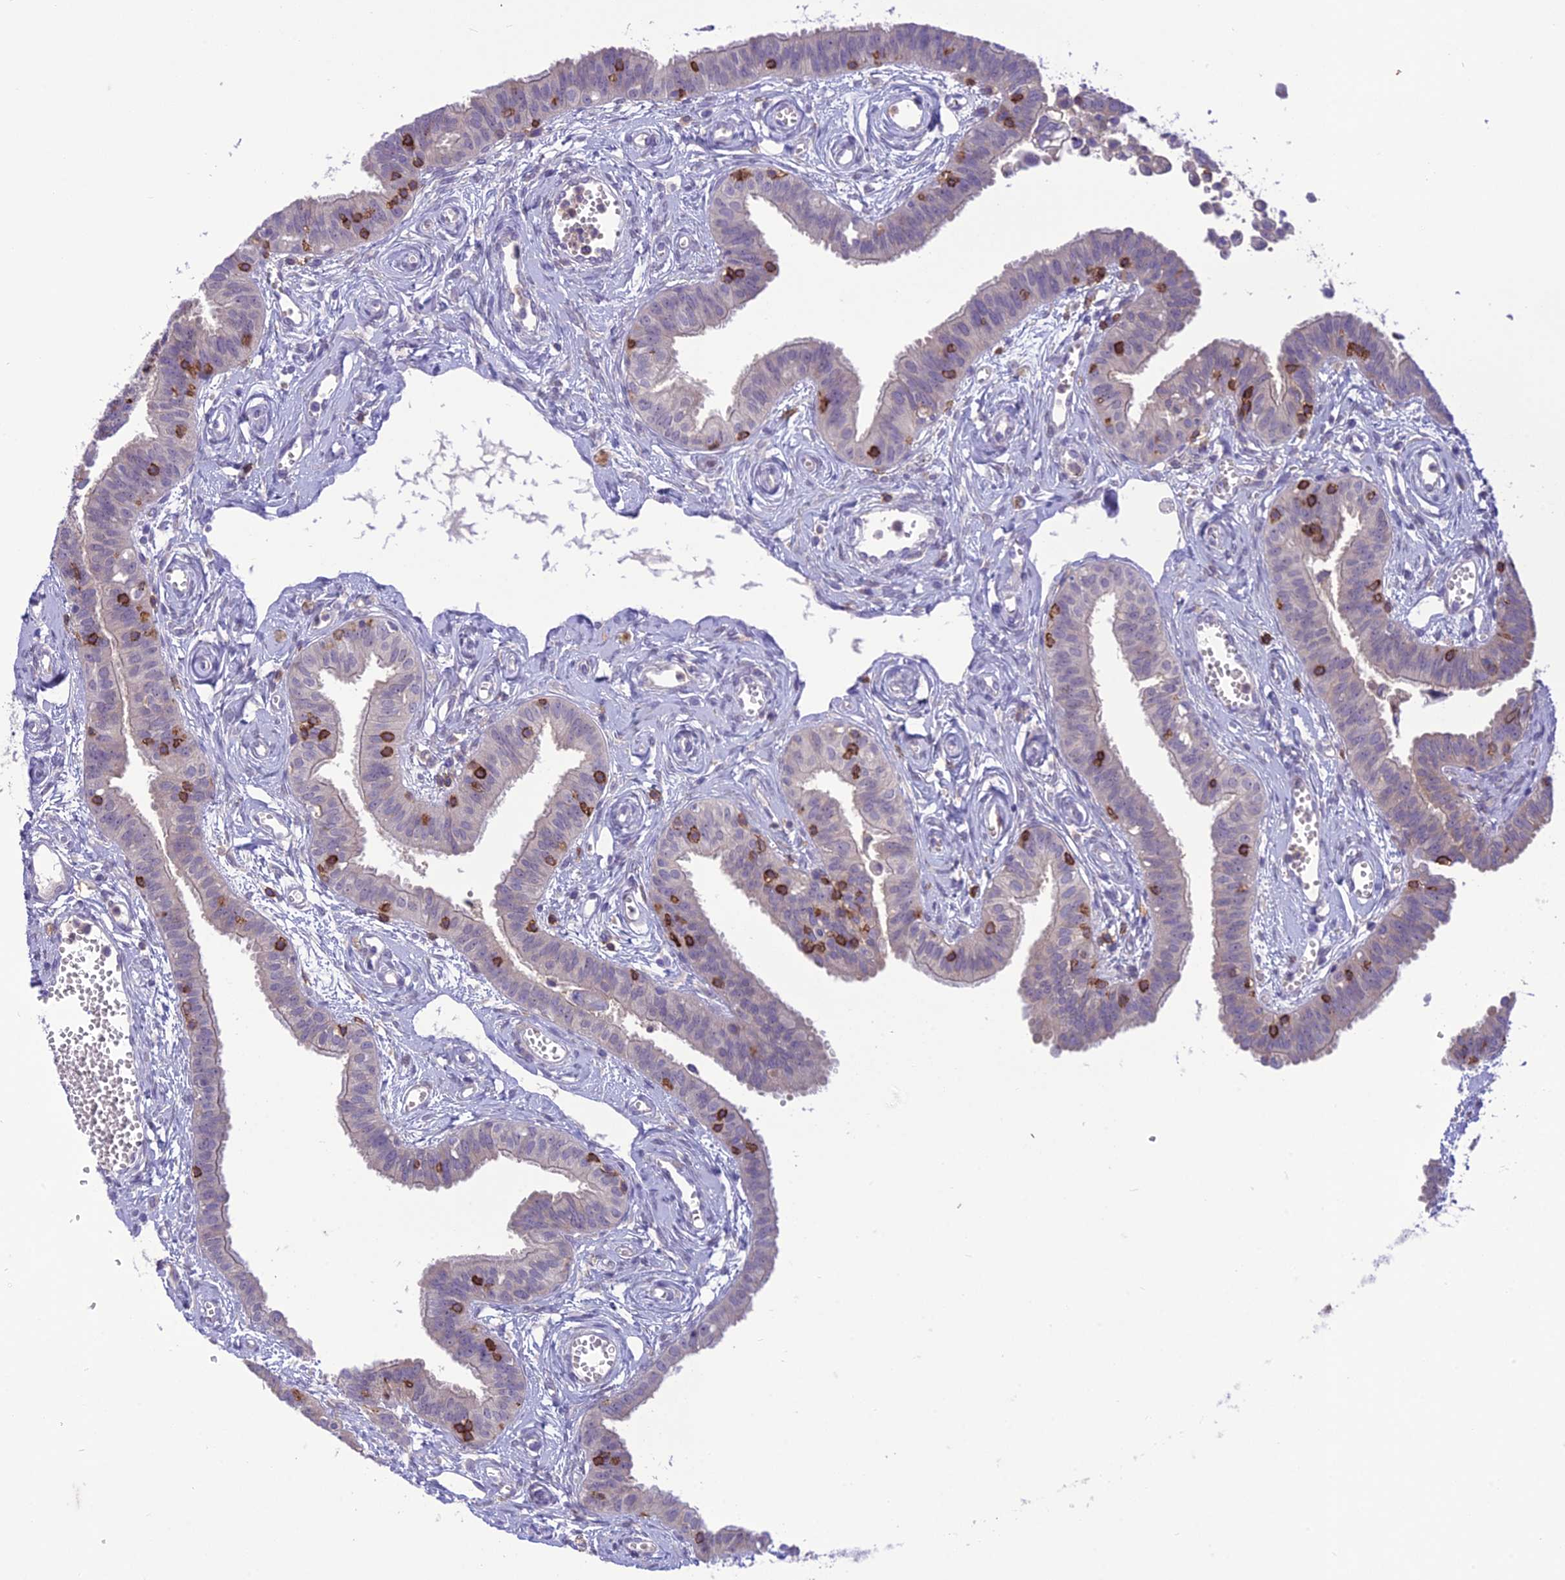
{"staining": {"intensity": "weak", "quantity": "25%-75%", "location": "cytoplasmic/membranous"}, "tissue": "fallopian tube", "cell_type": "Glandular cells", "image_type": "normal", "snomed": [{"axis": "morphology", "description": "Normal tissue, NOS"}, {"axis": "morphology", "description": "Carcinoma, NOS"}, {"axis": "topography", "description": "Fallopian tube"}, {"axis": "topography", "description": "Ovary"}], "caption": "A brown stain labels weak cytoplasmic/membranous positivity of a protein in glandular cells of normal fallopian tube.", "gene": "ITGAE", "patient": {"sex": "female", "age": 59}}